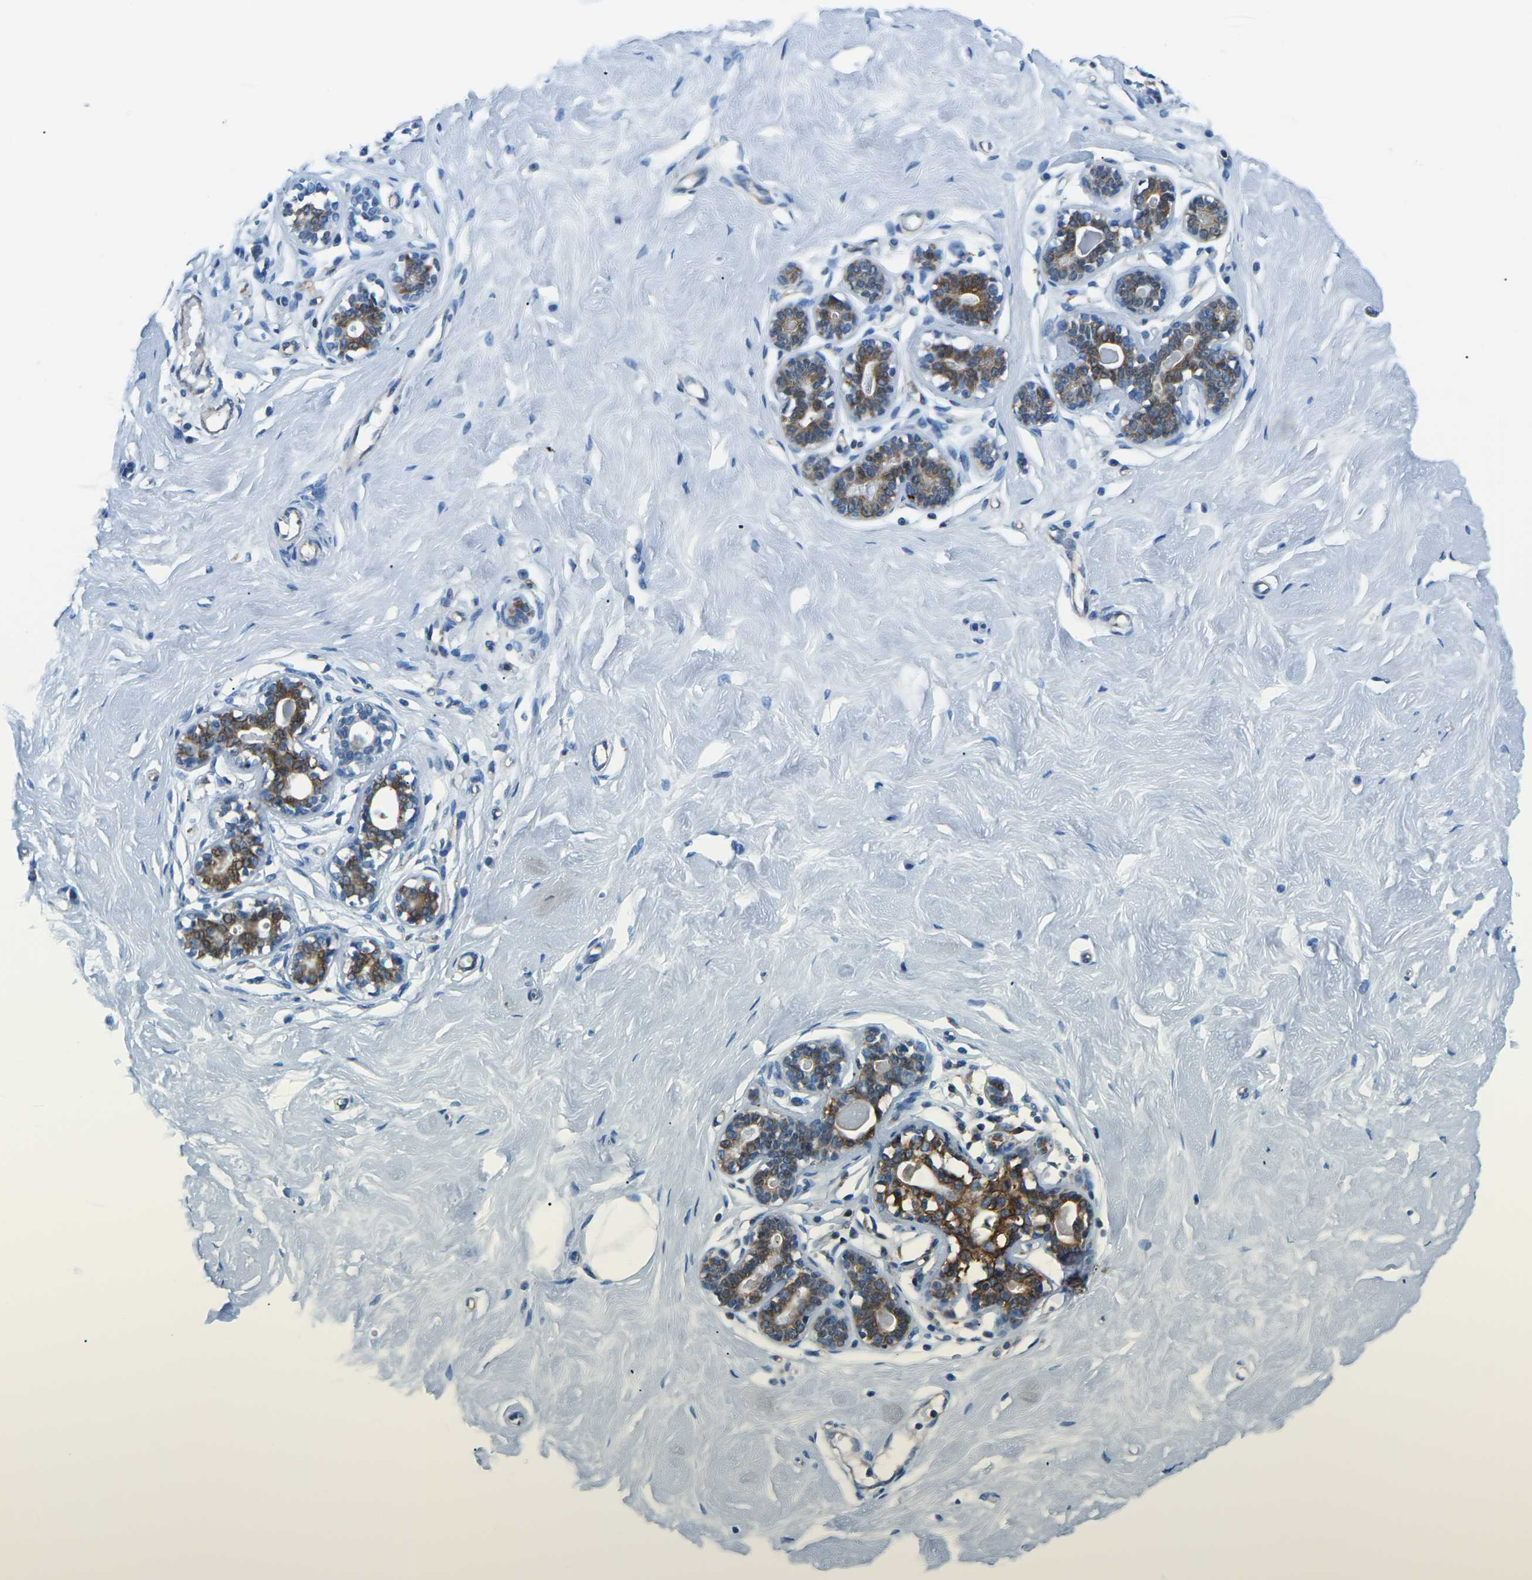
{"staining": {"intensity": "negative", "quantity": "none", "location": "none"}, "tissue": "breast", "cell_type": "Adipocytes", "image_type": "normal", "snomed": [{"axis": "morphology", "description": "Normal tissue, NOS"}, {"axis": "topography", "description": "Breast"}], "caption": "IHC histopathology image of normal breast: breast stained with DAB shows no significant protein staining in adipocytes.", "gene": "SOCS4", "patient": {"sex": "female", "age": 23}}